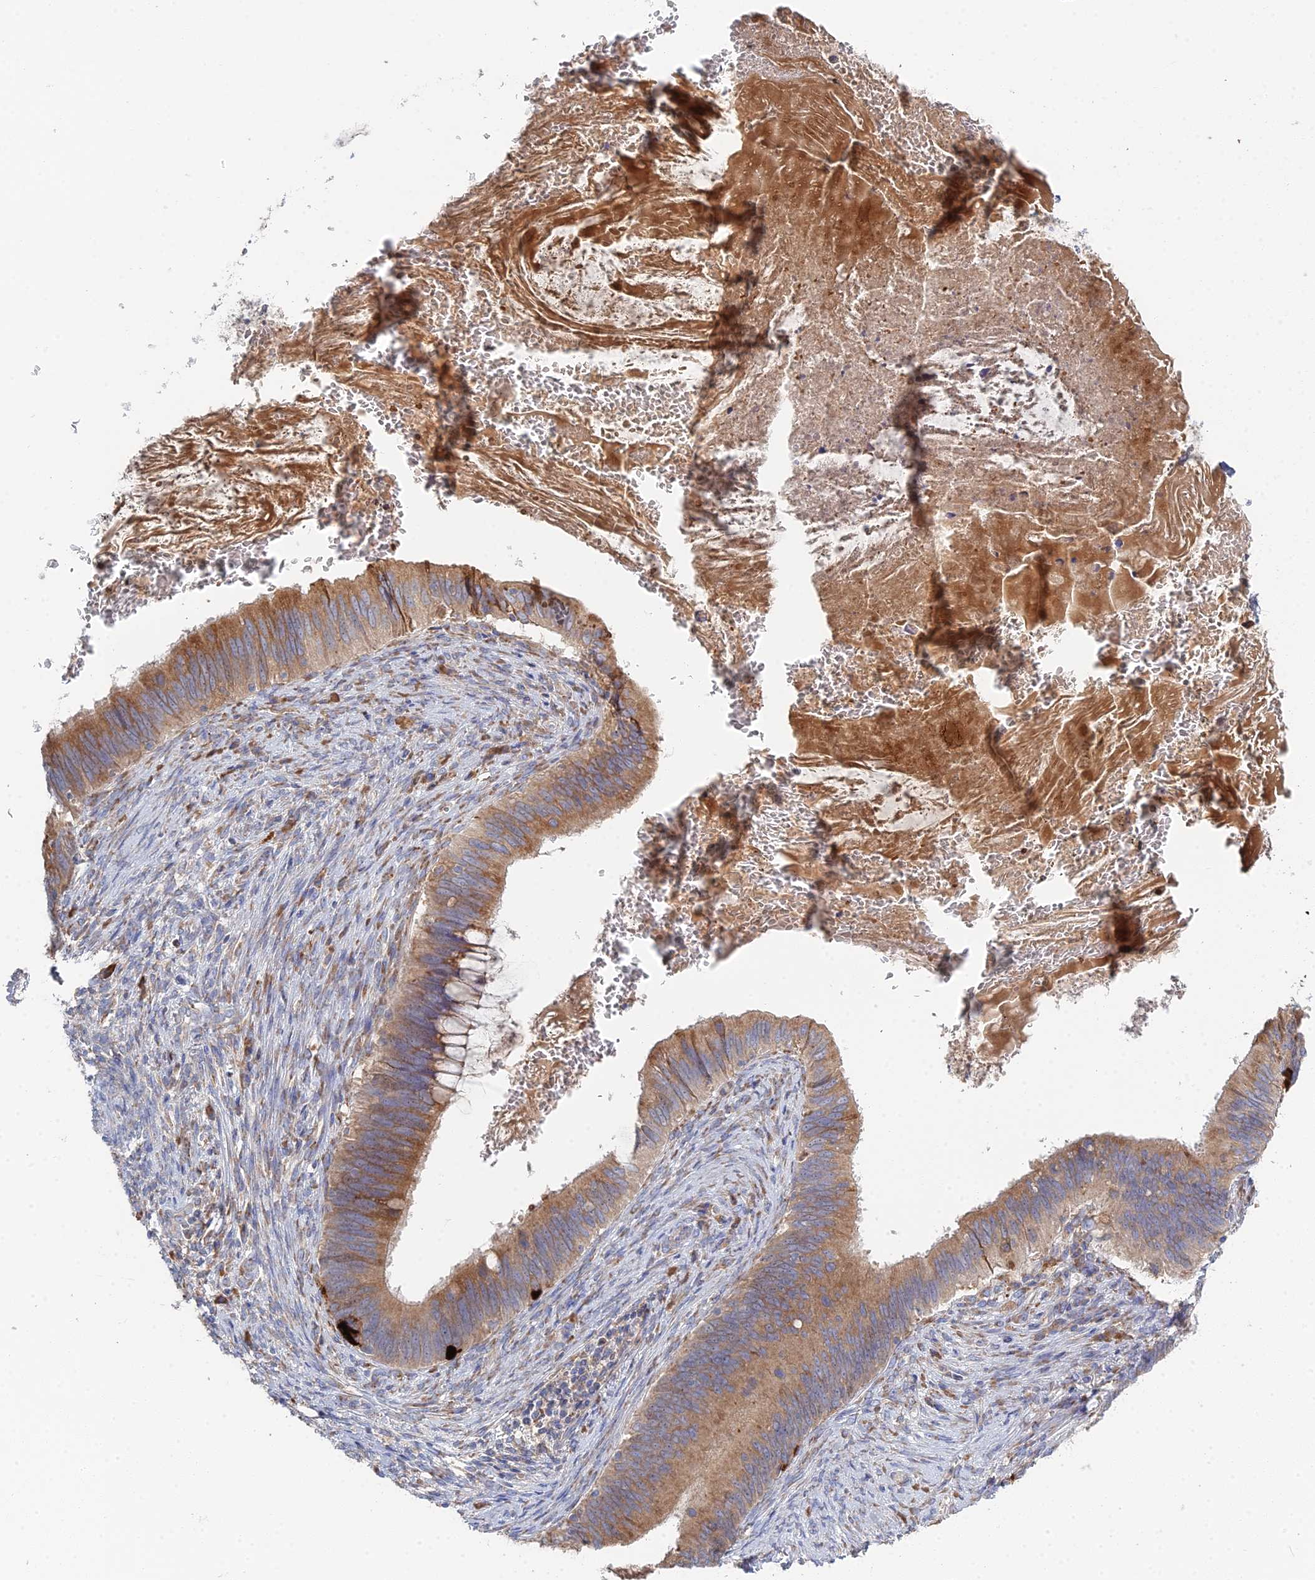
{"staining": {"intensity": "moderate", "quantity": ">75%", "location": "cytoplasmic/membranous"}, "tissue": "cervical cancer", "cell_type": "Tumor cells", "image_type": "cancer", "snomed": [{"axis": "morphology", "description": "Adenocarcinoma, NOS"}, {"axis": "topography", "description": "Cervix"}], "caption": "This image demonstrates cervical cancer stained with immunohistochemistry to label a protein in brown. The cytoplasmic/membranous of tumor cells show moderate positivity for the protein. Nuclei are counter-stained blue.", "gene": "TRAPPC6A", "patient": {"sex": "female", "age": 42}}